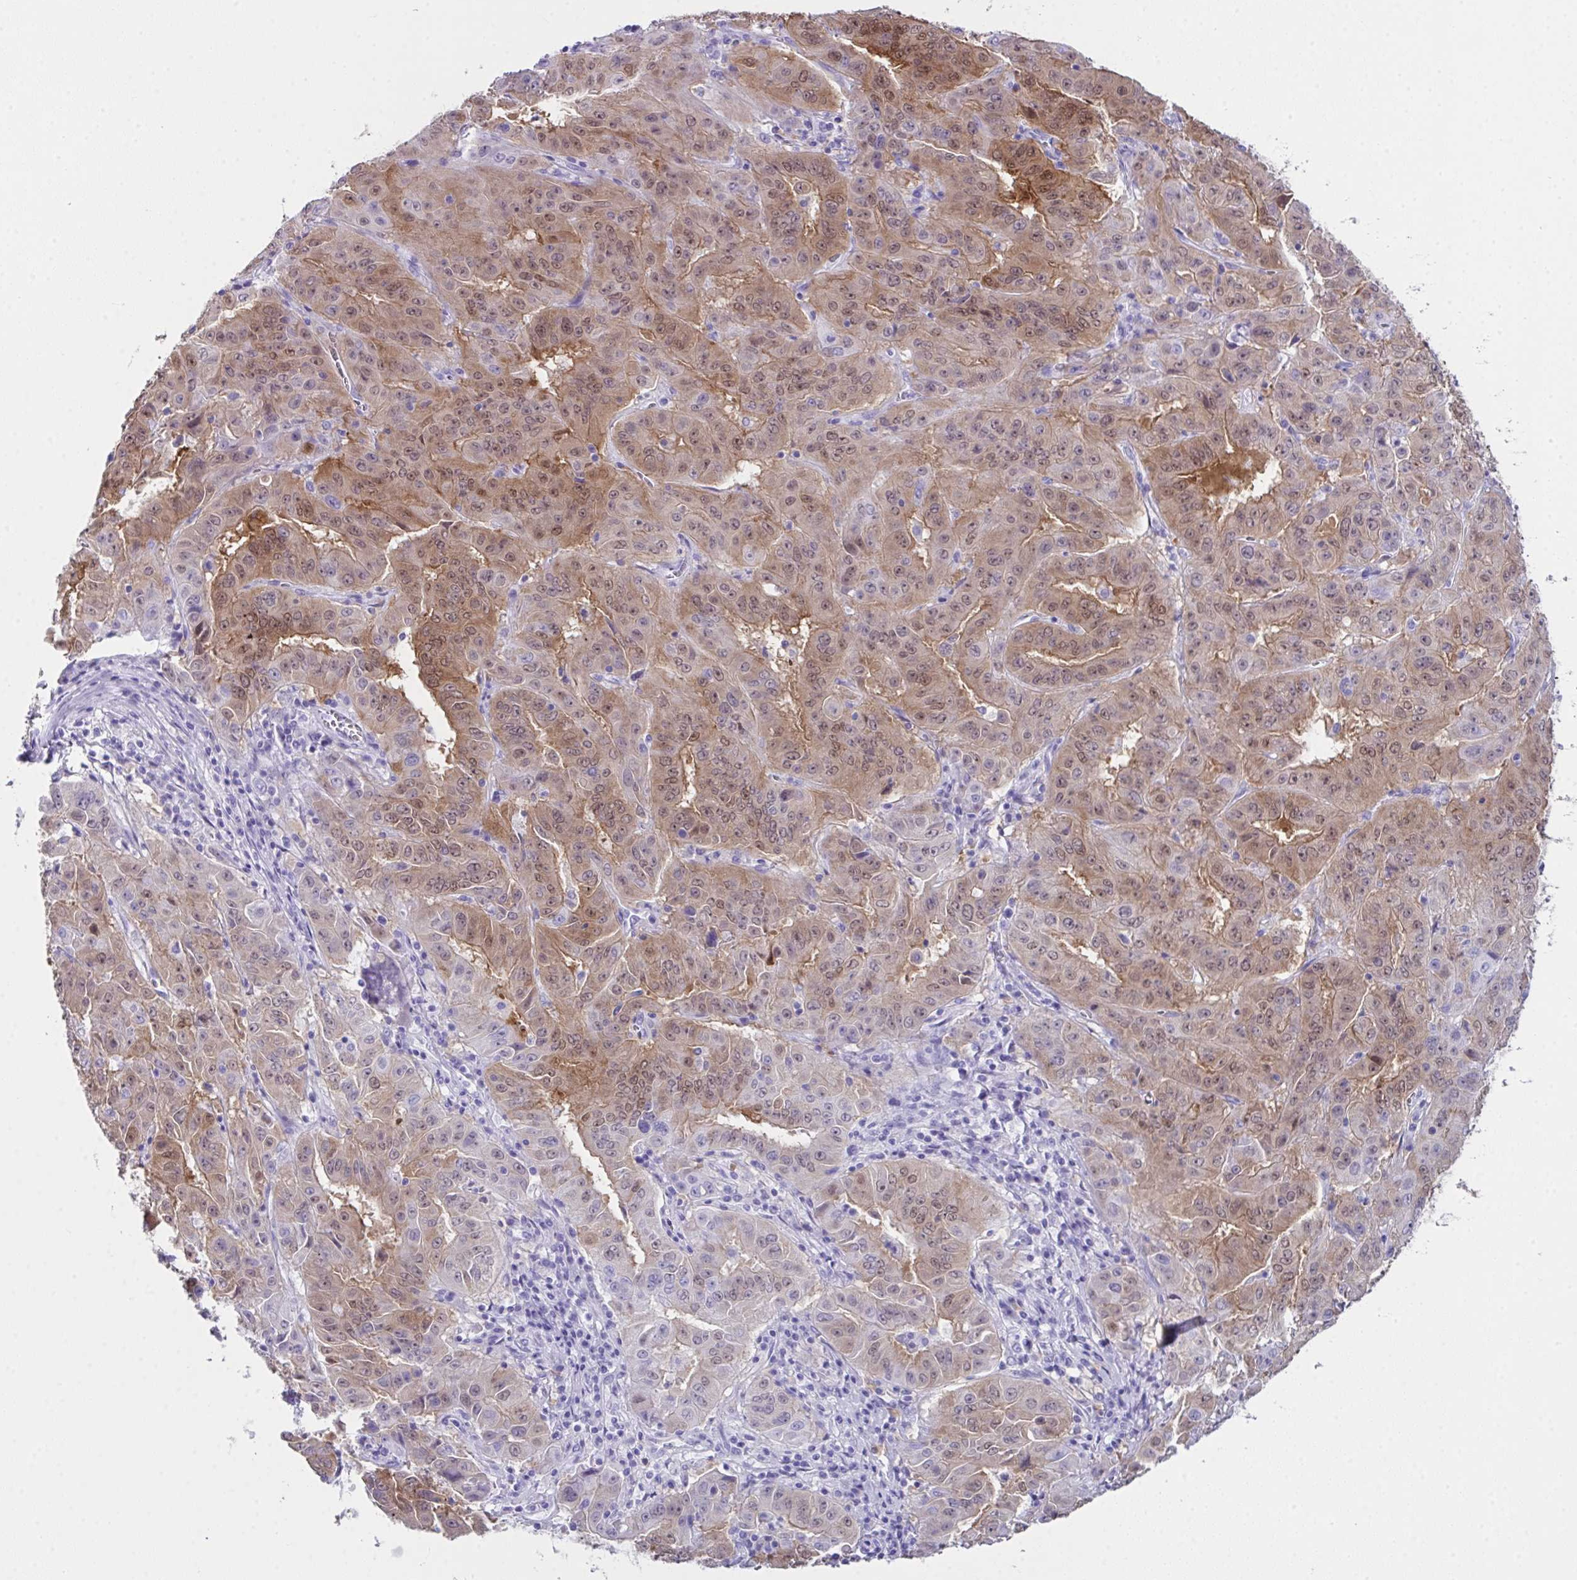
{"staining": {"intensity": "moderate", "quantity": ">75%", "location": "cytoplasmic/membranous,nuclear"}, "tissue": "pancreatic cancer", "cell_type": "Tumor cells", "image_type": "cancer", "snomed": [{"axis": "morphology", "description": "Adenocarcinoma, NOS"}, {"axis": "topography", "description": "Pancreas"}], "caption": "Human pancreatic cancer (adenocarcinoma) stained with a protein marker displays moderate staining in tumor cells.", "gene": "LGALS4", "patient": {"sex": "male", "age": 63}}